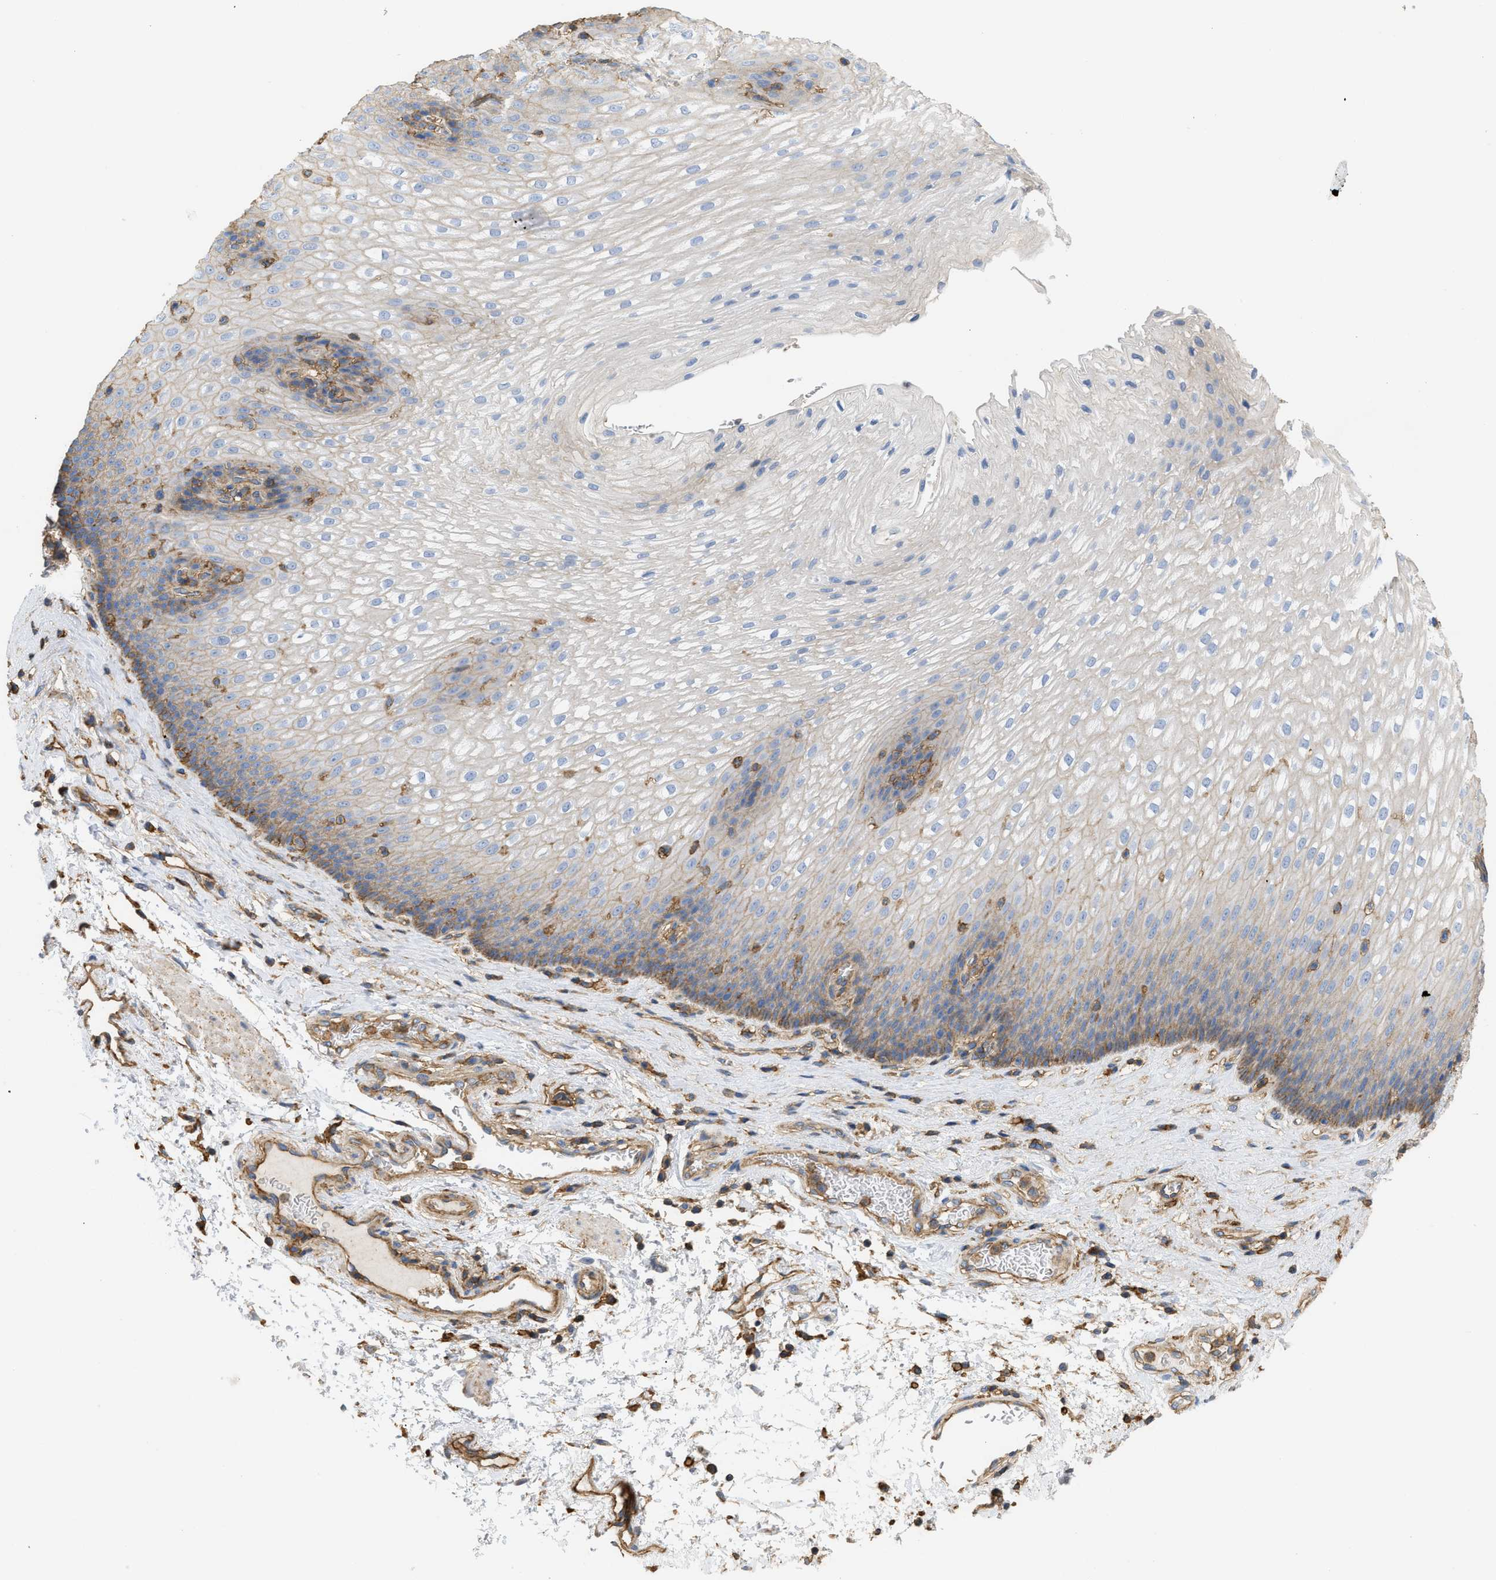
{"staining": {"intensity": "moderate", "quantity": "<25%", "location": "cytoplasmic/membranous"}, "tissue": "esophagus", "cell_type": "Squamous epithelial cells", "image_type": "normal", "snomed": [{"axis": "morphology", "description": "Normal tissue, NOS"}, {"axis": "topography", "description": "Esophagus"}], "caption": "A brown stain labels moderate cytoplasmic/membranous positivity of a protein in squamous epithelial cells of unremarkable esophagus. The staining is performed using DAB (3,3'-diaminobenzidine) brown chromogen to label protein expression. The nuclei are counter-stained blue using hematoxylin.", "gene": "GNB4", "patient": {"sex": "male", "age": 48}}